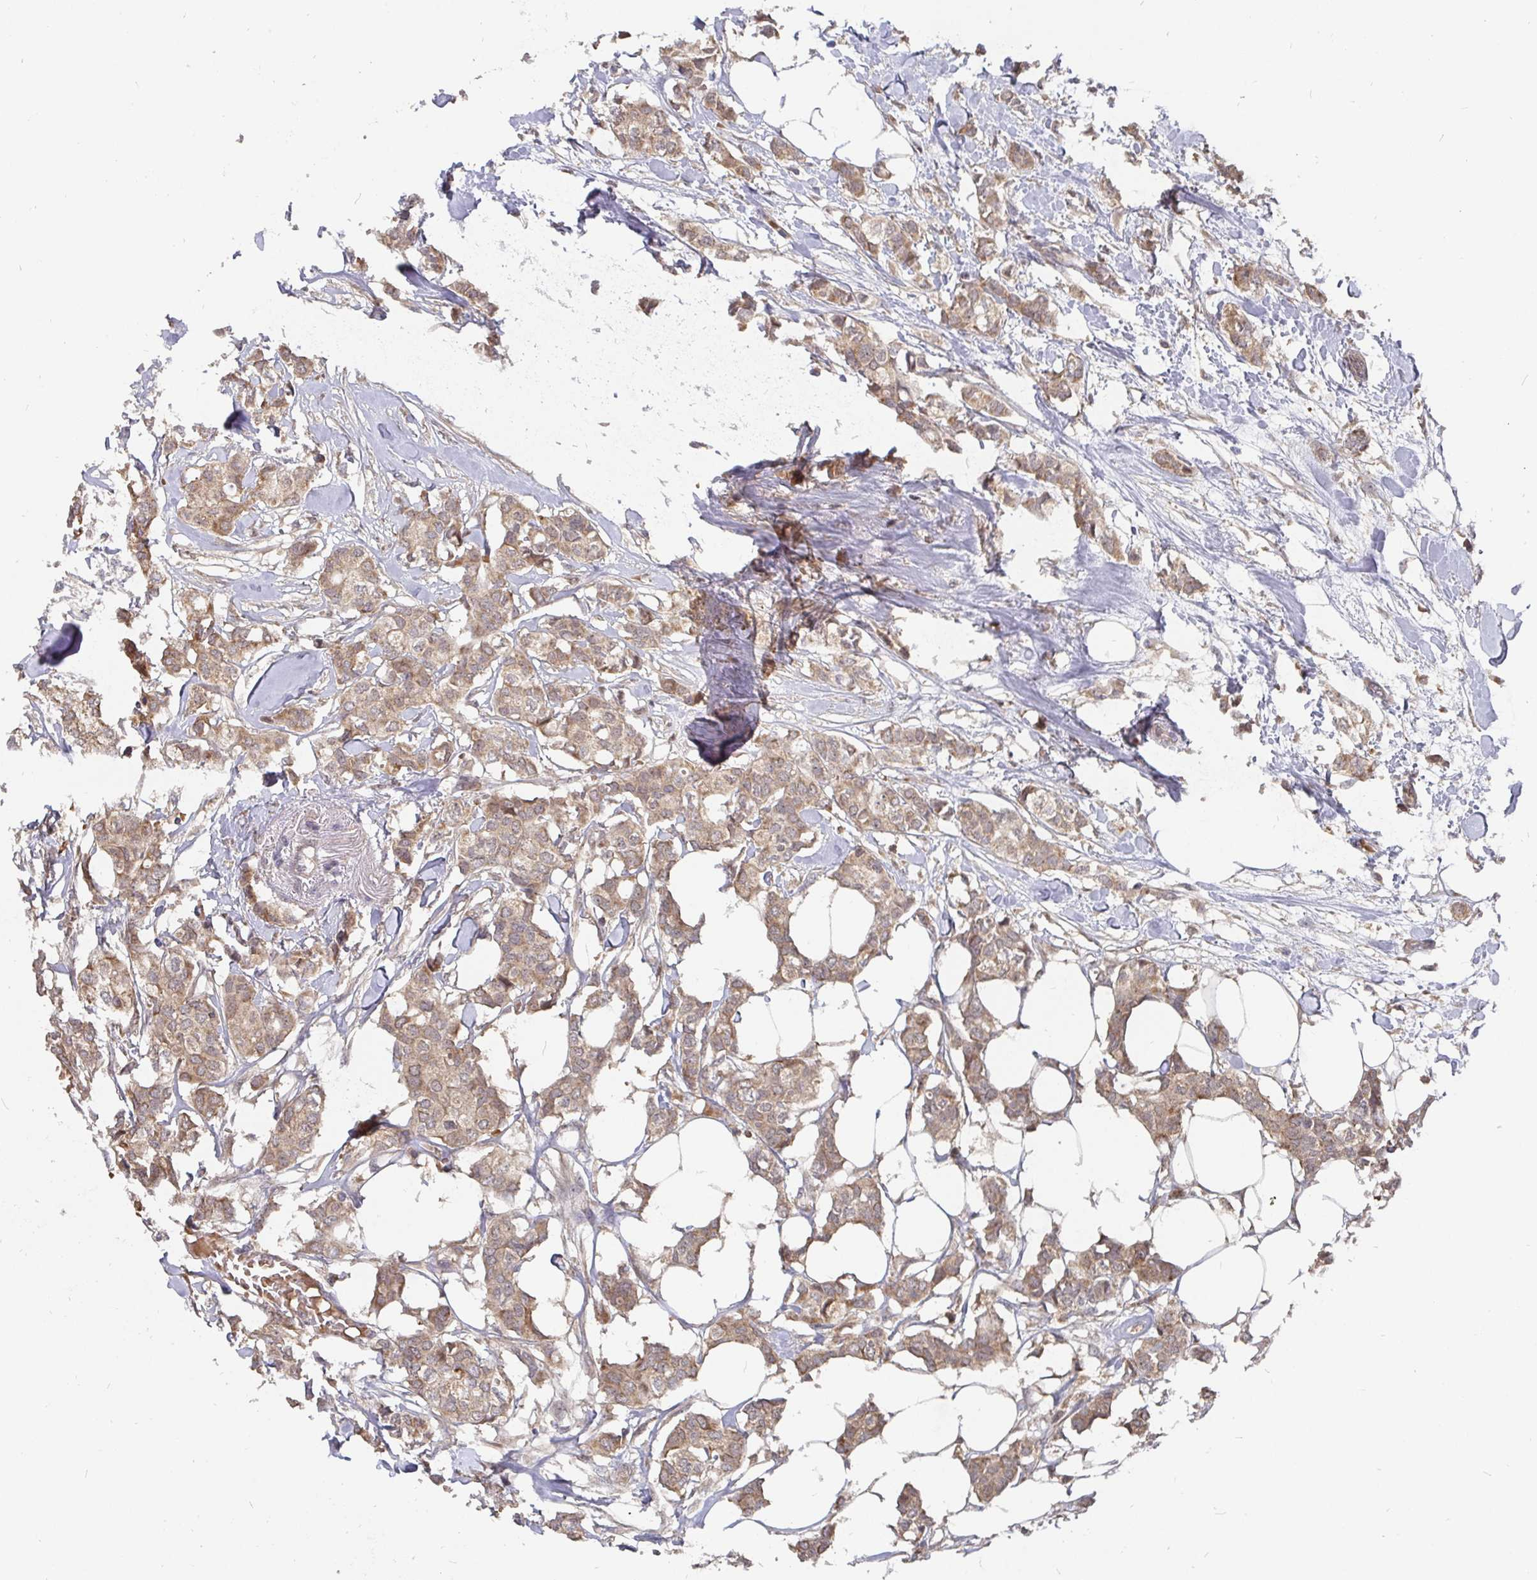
{"staining": {"intensity": "moderate", "quantity": ">75%", "location": "cytoplasmic/membranous"}, "tissue": "breast cancer", "cell_type": "Tumor cells", "image_type": "cancer", "snomed": [{"axis": "morphology", "description": "Duct carcinoma"}, {"axis": "topography", "description": "Breast"}], "caption": "Protein staining demonstrates moderate cytoplasmic/membranous expression in about >75% of tumor cells in breast invasive ductal carcinoma.", "gene": "PDF", "patient": {"sex": "female", "age": 62}}